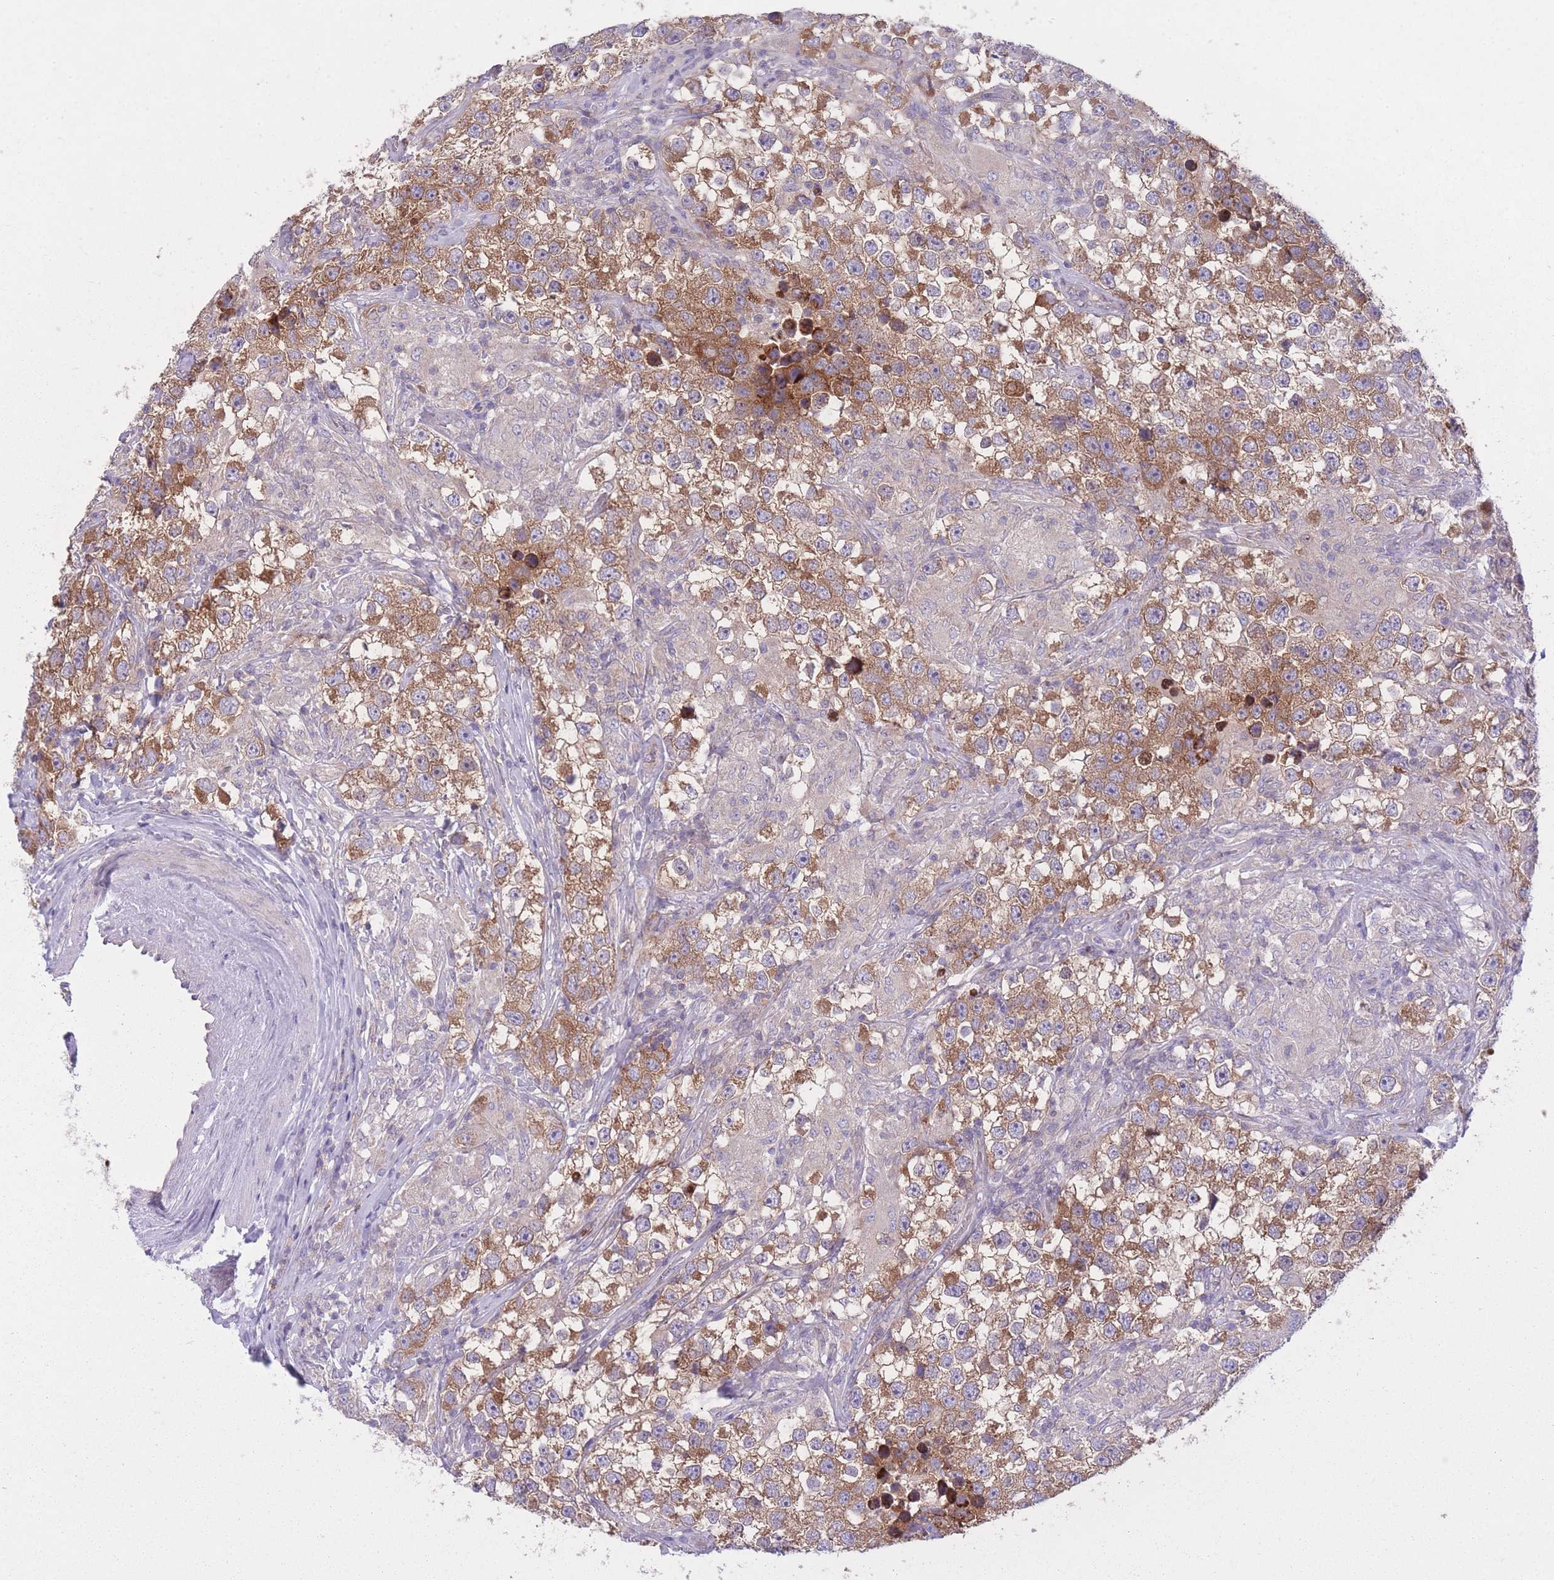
{"staining": {"intensity": "moderate", "quantity": ">75%", "location": "cytoplasmic/membranous"}, "tissue": "testis cancer", "cell_type": "Tumor cells", "image_type": "cancer", "snomed": [{"axis": "morphology", "description": "Seminoma, NOS"}, {"axis": "topography", "description": "Testis"}], "caption": "Immunohistochemical staining of seminoma (testis) reveals medium levels of moderate cytoplasmic/membranous staining in approximately >75% of tumor cells.", "gene": "CCT6B", "patient": {"sex": "male", "age": 46}}